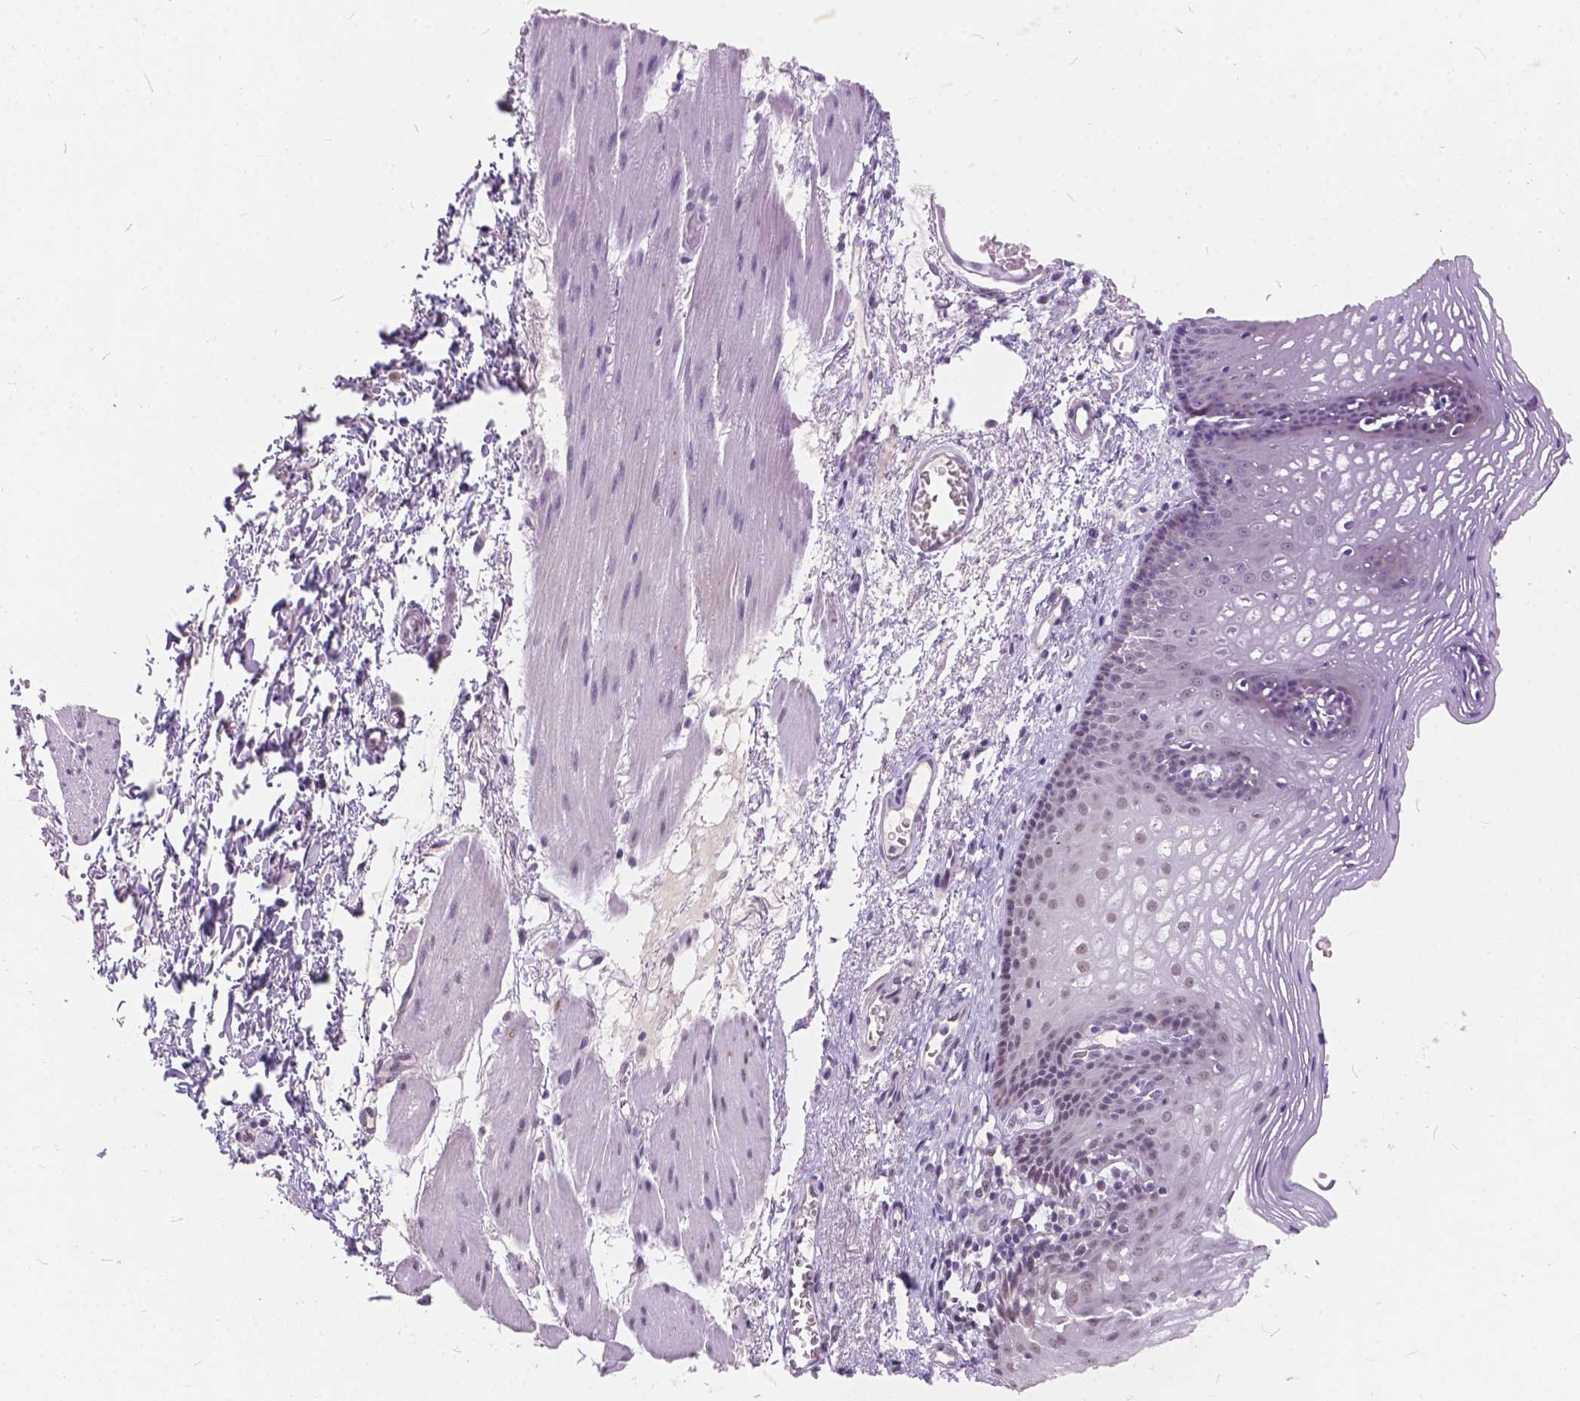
{"staining": {"intensity": "moderate", "quantity": "25%-75%", "location": "nuclear"}, "tissue": "esophagus", "cell_type": "Squamous epithelial cells", "image_type": "normal", "snomed": [{"axis": "morphology", "description": "Normal tissue, NOS"}, {"axis": "topography", "description": "Esophagus"}], "caption": "A medium amount of moderate nuclear positivity is appreciated in approximately 25%-75% of squamous epithelial cells in normal esophagus. (Brightfield microscopy of DAB IHC at high magnification).", "gene": "FAM53A", "patient": {"sex": "male", "age": 76}}